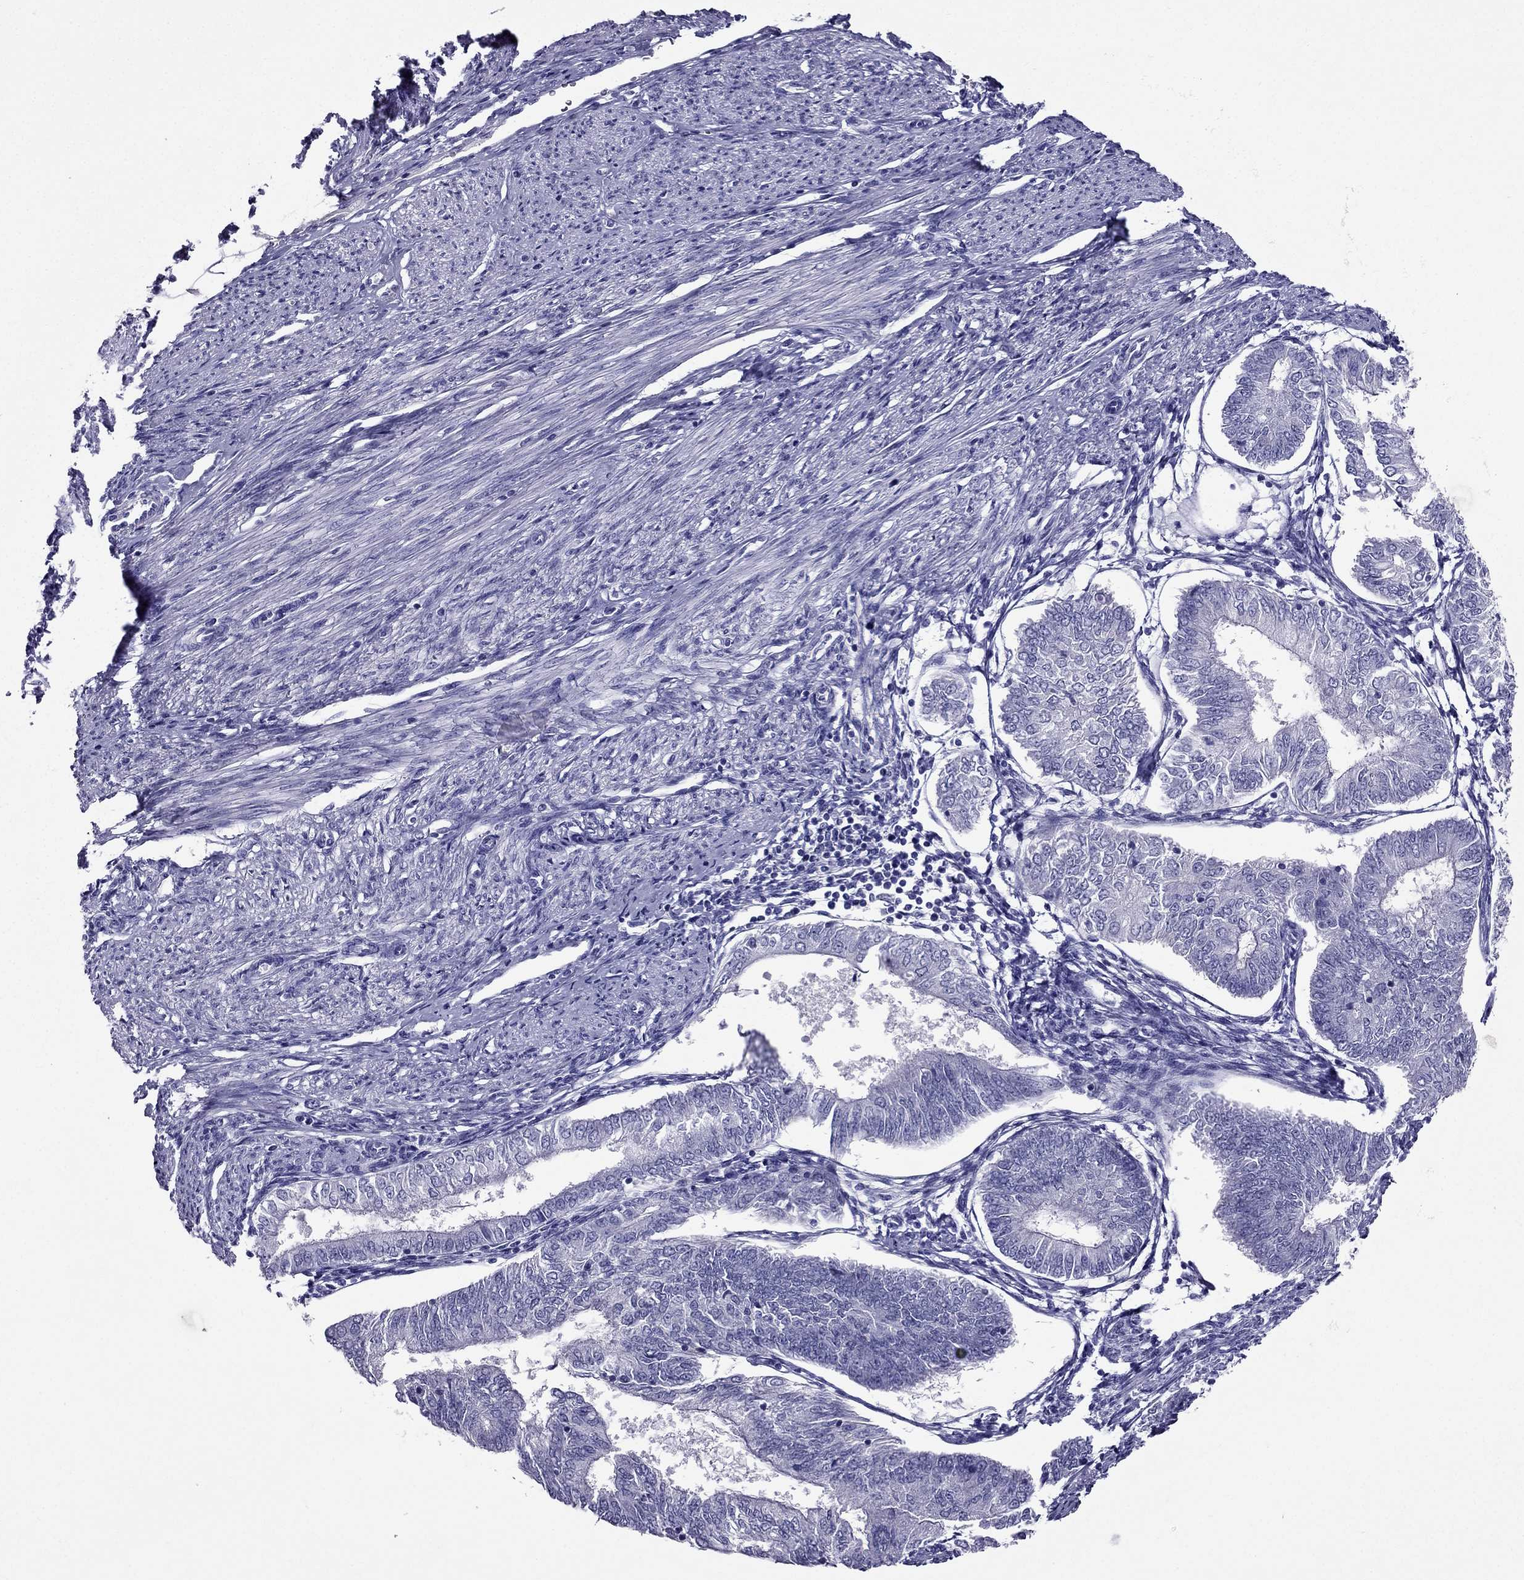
{"staining": {"intensity": "negative", "quantity": "none", "location": "none"}, "tissue": "endometrial cancer", "cell_type": "Tumor cells", "image_type": "cancer", "snomed": [{"axis": "morphology", "description": "Adenocarcinoma, NOS"}, {"axis": "topography", "description": "Endometrium"}], "caption": "Endometrial cancer (adenocarcinoma) stained for a protein using IHC reveals no staining tumor cells.", "gene": "ZNF541", "patient": {"sex": "female", "age": 58}}